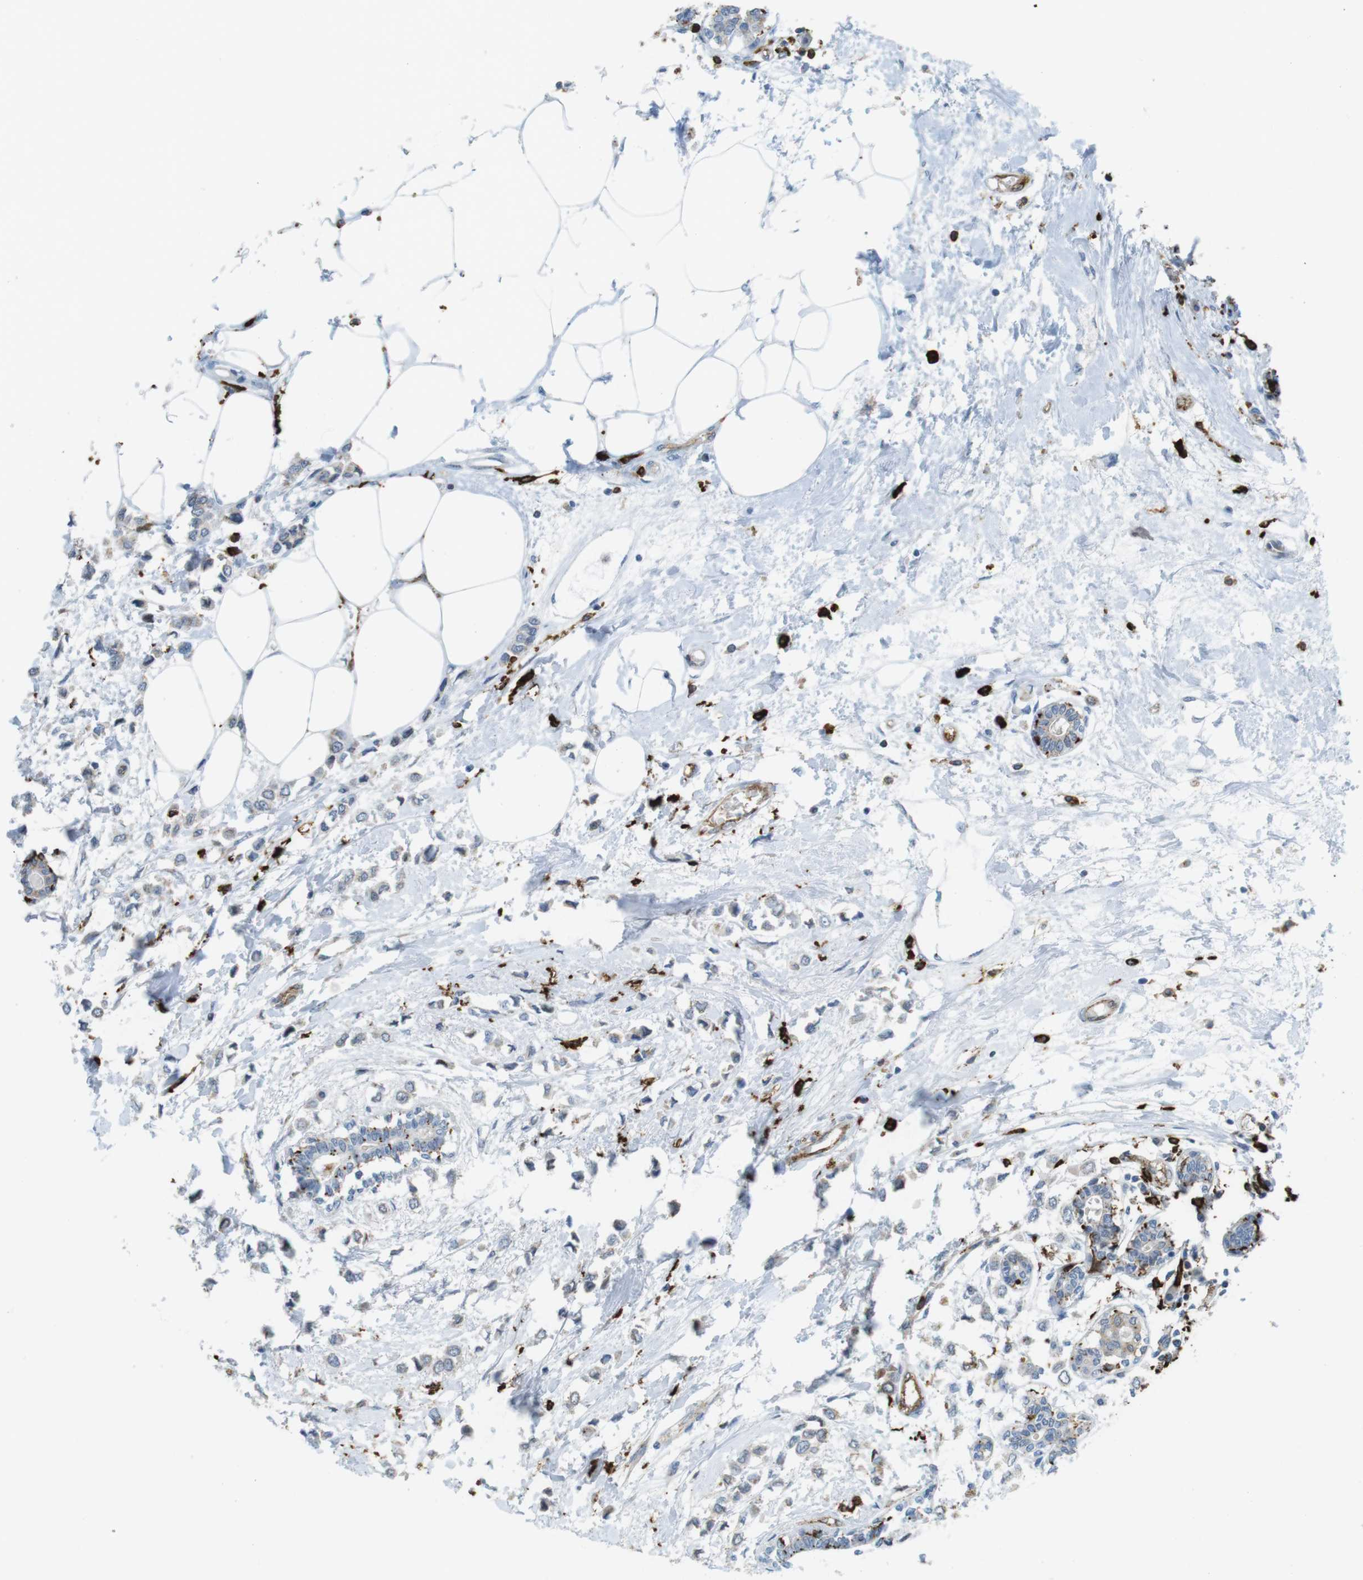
{"staining": {"intensity": "negative", "quantity": "none", "location": "none"}, "tissue": "breast cancer", "cell_type": "Tumor cells", "image_type": "cancer", "snomed": [{"axis": "morphology", "description": "Lobular carcinoma"}, {"axis": "topography", "description": "Breast"}], "caption": "DAB (3,3'-diaminobenzidine) immunohistochemical staining of human breast cancer (lobular carcinoma) reveals no significant positivity in tumor cells.", "gene": "HLA-DRA", "patient": {"sex": "female", "age": 51}}